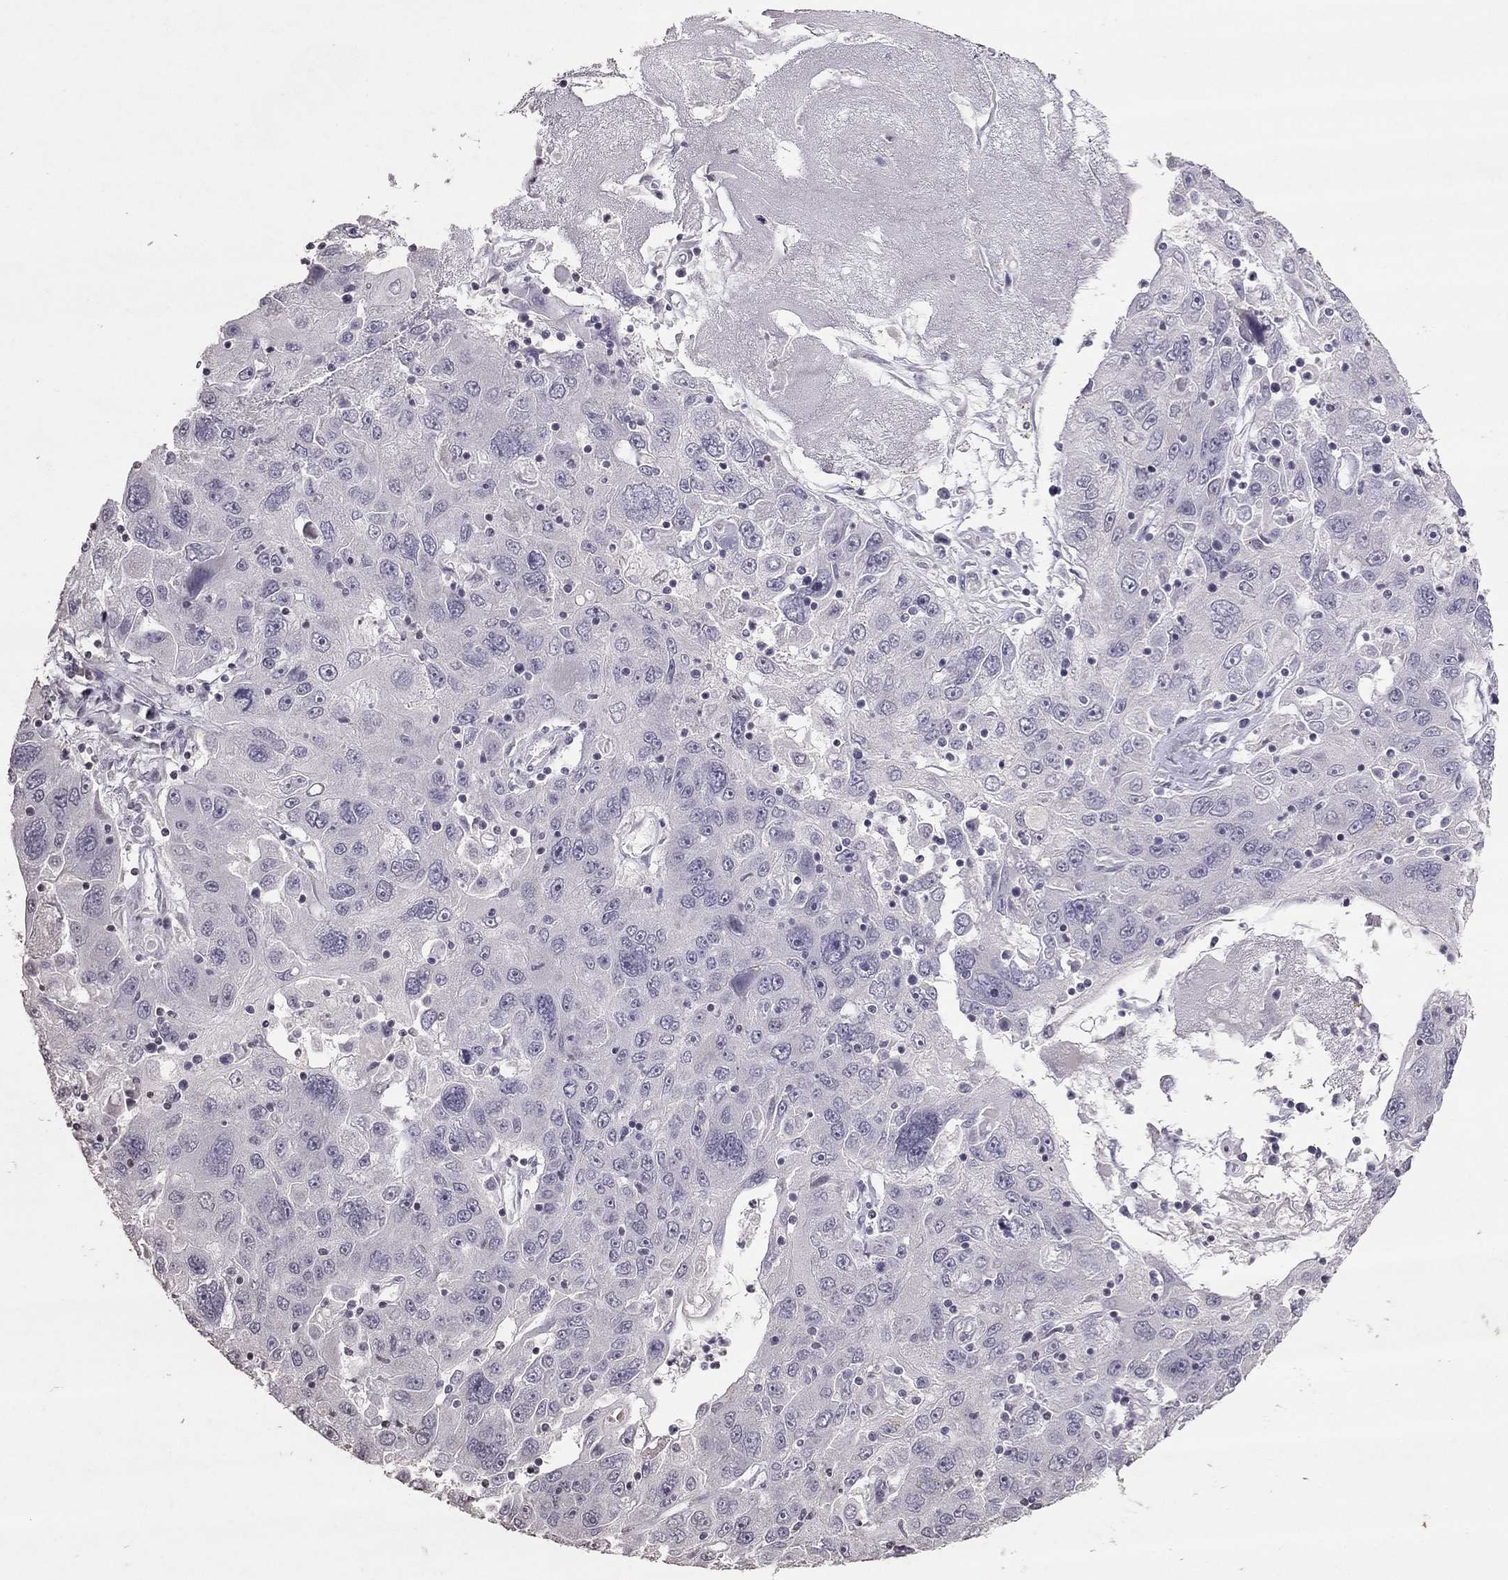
{"staining": {"intensity": "negative", "quantity": "none", "location": "none"}, "tissue": "stomach cancer", "cell_type": "Tumor cells", "image_type": "cancer", "snomed": [{"axis": "morphology", "description": "Adenocarcinoma, NOS"}, {"axis": "topography", "description": "Stomach"}], "caption": "DAB immunohistochemical staining of adenocarcinoma (stomach) displays no significant expression in tumor cells. The staining was performed using DAB to visualize the protein expression in brown, while the nuclei were stained in blue with hematoxylin (Magnification: 20x).", "gene": "TSHB", "patient": {"sex": "male", "age": 56}}